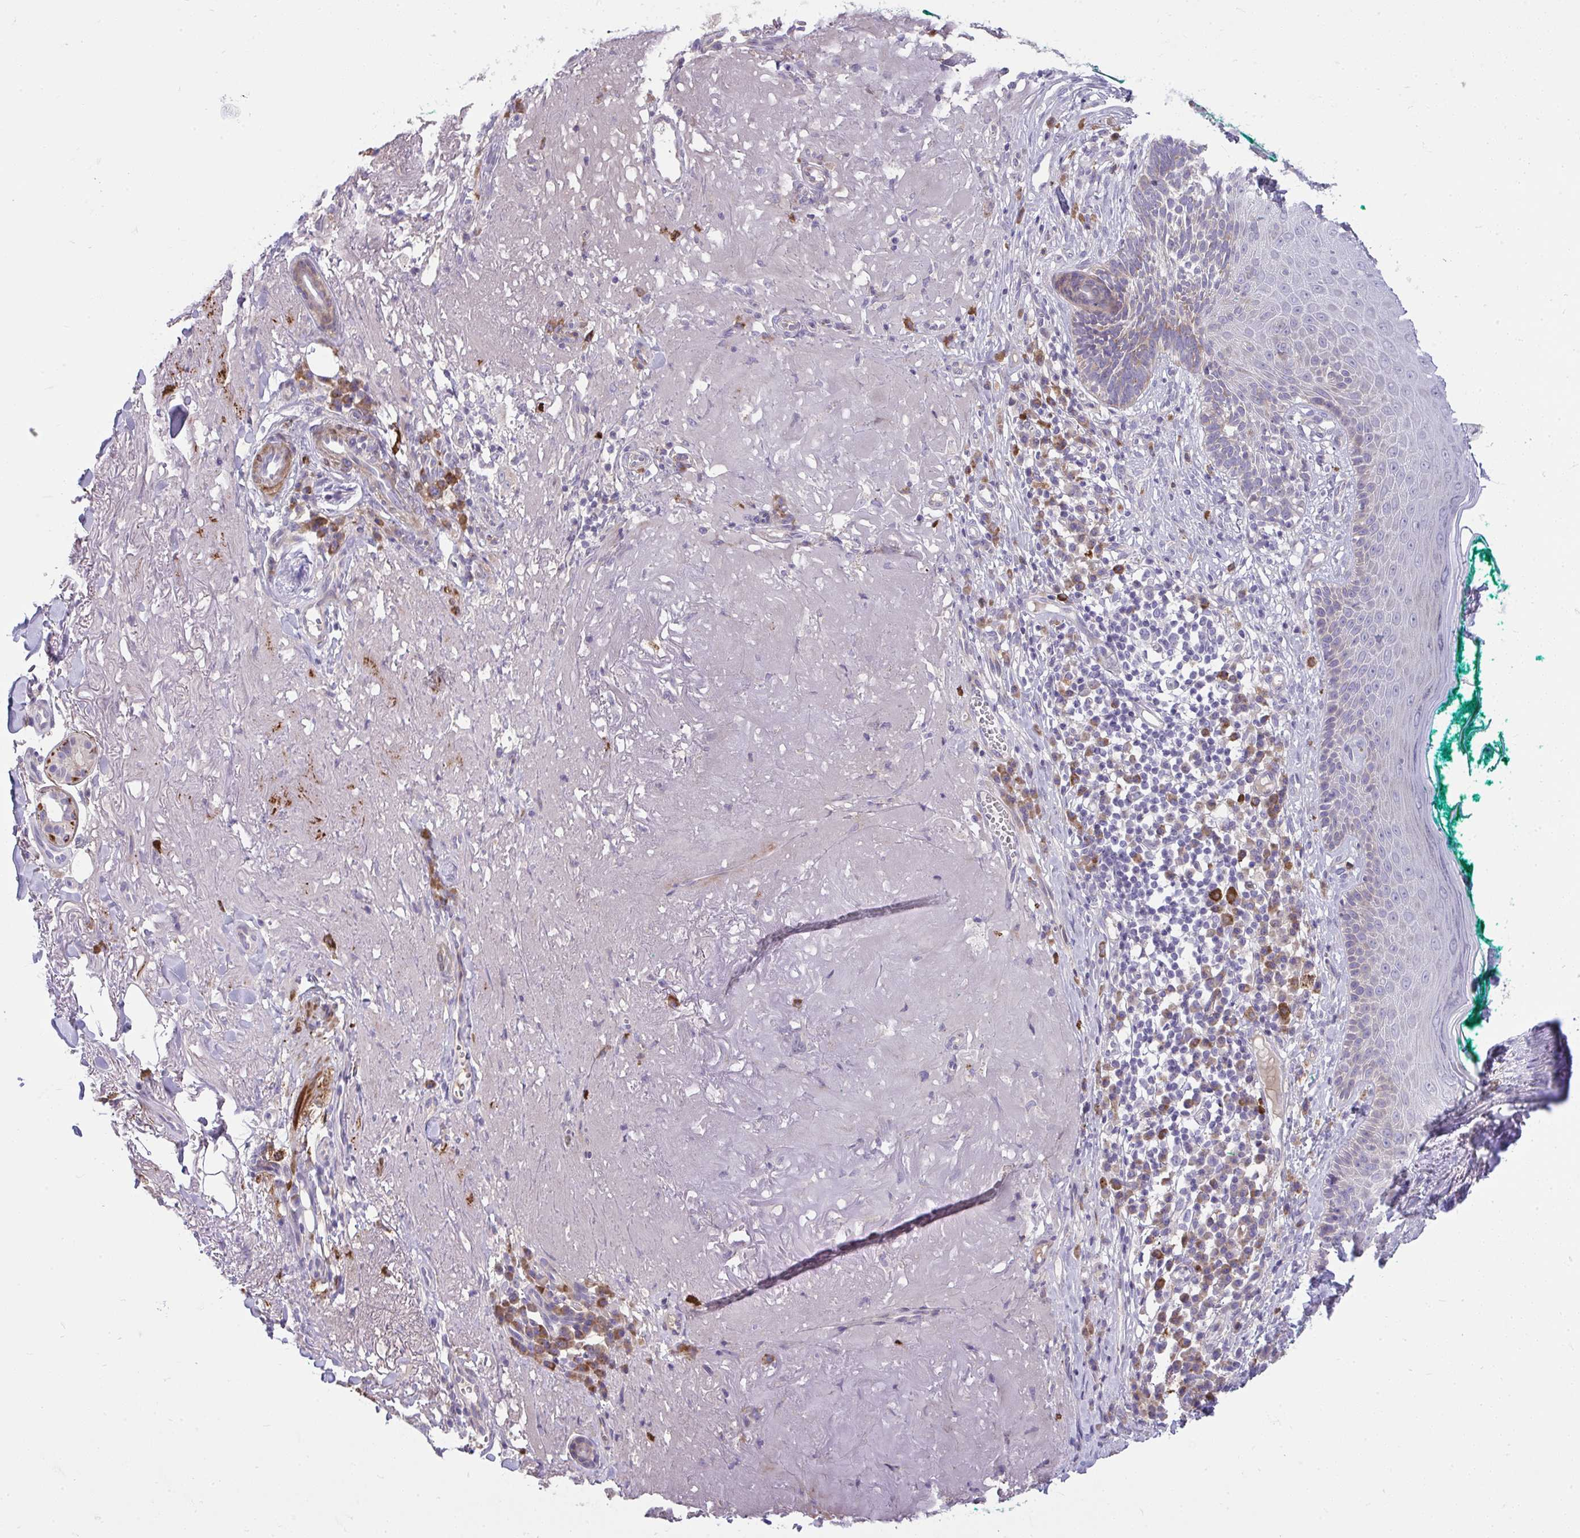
{"staining": {"intensity": "moderate", "quantity": "<25%", "location": "cytoplasmic/membranous"}, "tissue": "skin cancer", "cell_type": "Tumor cells", "image_type": "cancer", "snomed": [{"axis": "morphology", "description": "Basal cell carcinoma"}, {"axis": "topography", "description": "Skin"}, {"axis": "topography", "description": "Skin of face"}], "caption": "Protein staining of skin cancer tissue reveals moderate cytoplasmic/membranous expression in approximately <25% of tumor cells.", "gene": "PIGZ", "patient": {"sex": "female", "age": 80}}